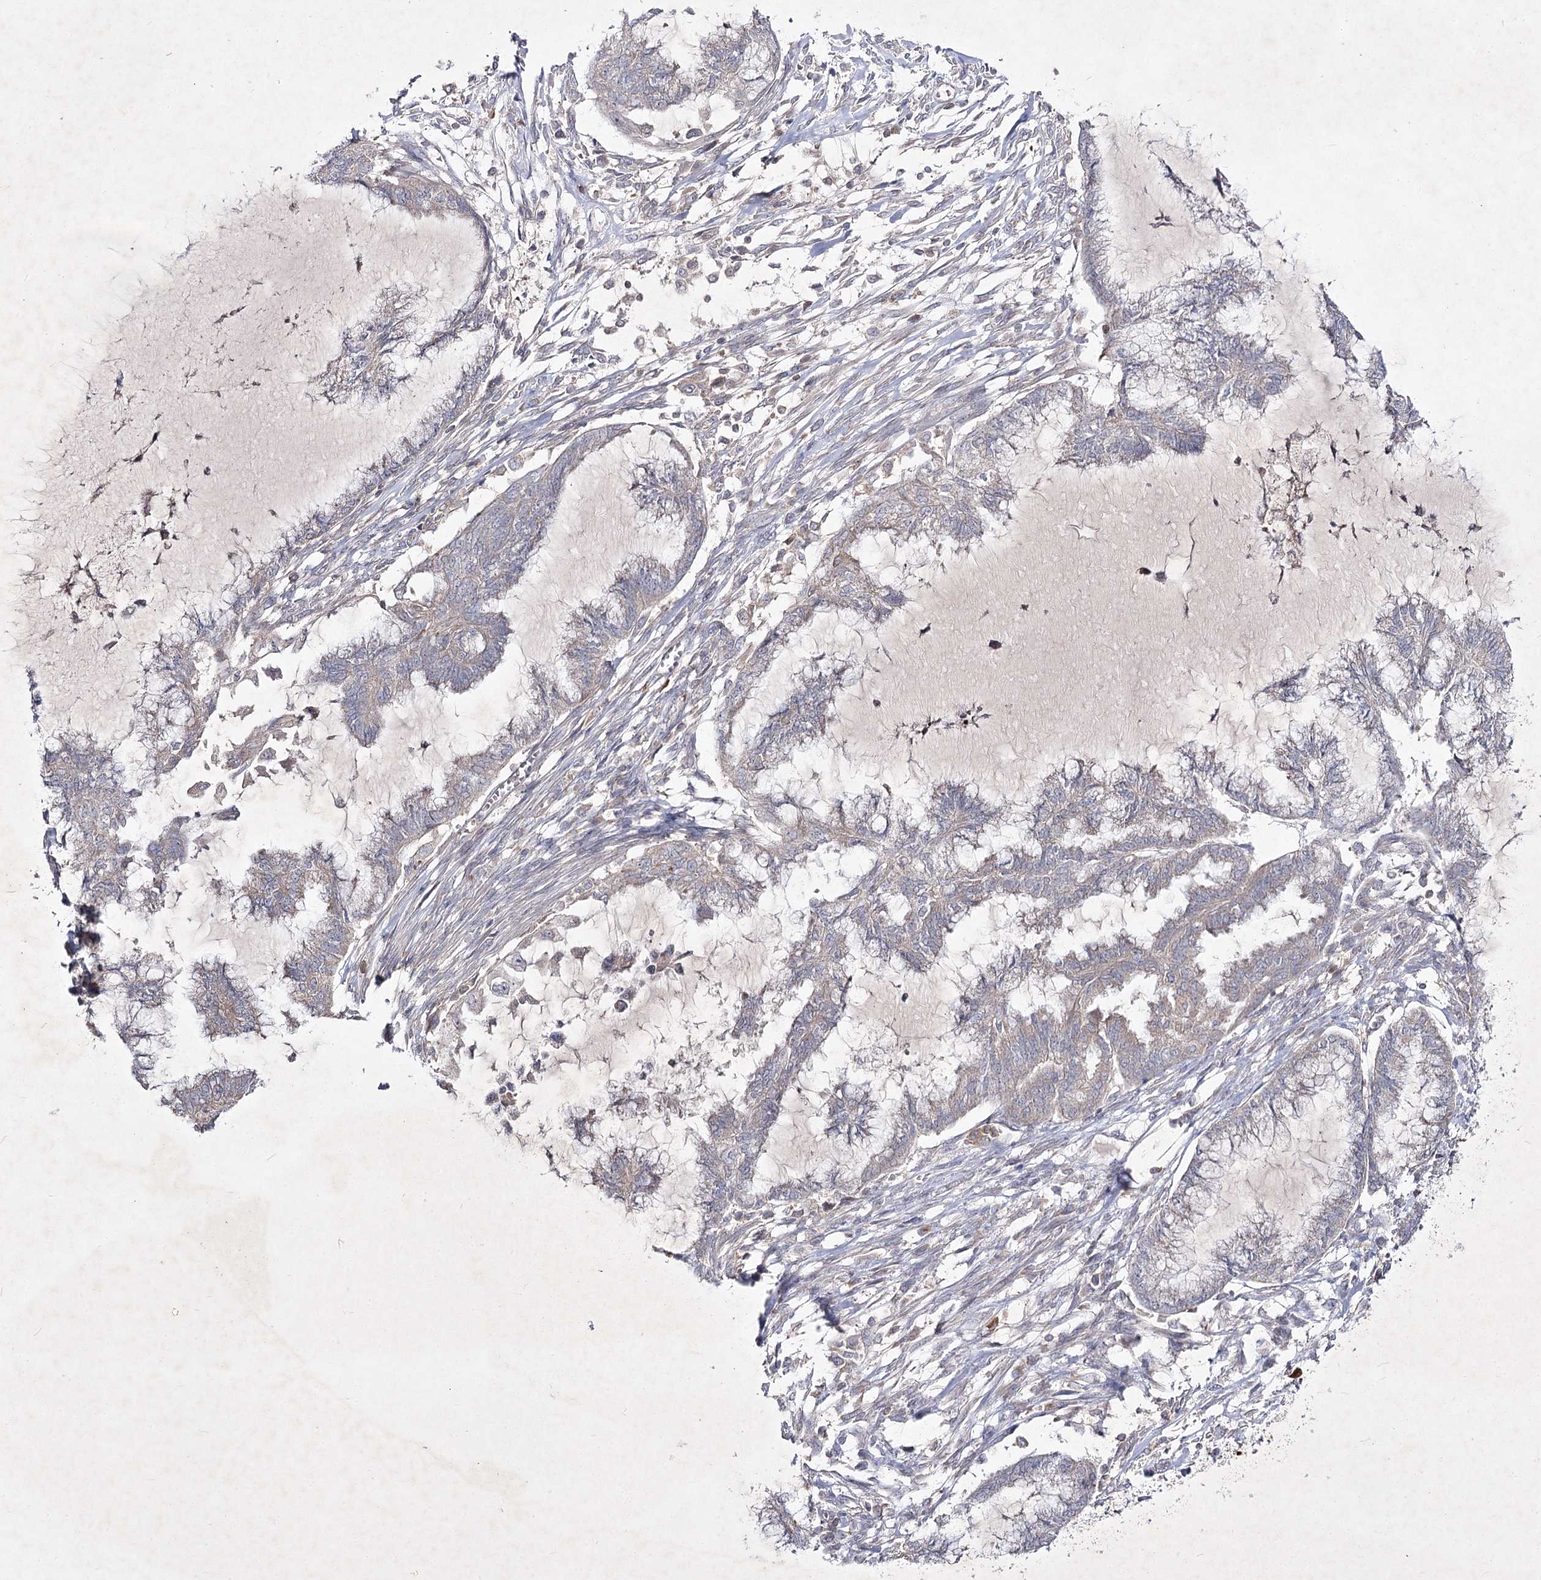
{"staining": {"intensity": "negative", "quantity": "none", "location": "none"}, "tissue": "endometrial cancer", "cell_type": "Tumor cells", "image_type": "cancer", "snomed": [{"axis": "morphology", "description": "Adenocarcinoma, NOS"}, {"axis": "topography", "description": "Endometrium"}], "caption": "A histopathology image of human endometrial cancer is negative for staining in tumor cells.", "gene": "CIB2", "patient": {"sex": "female", "age": 86}}